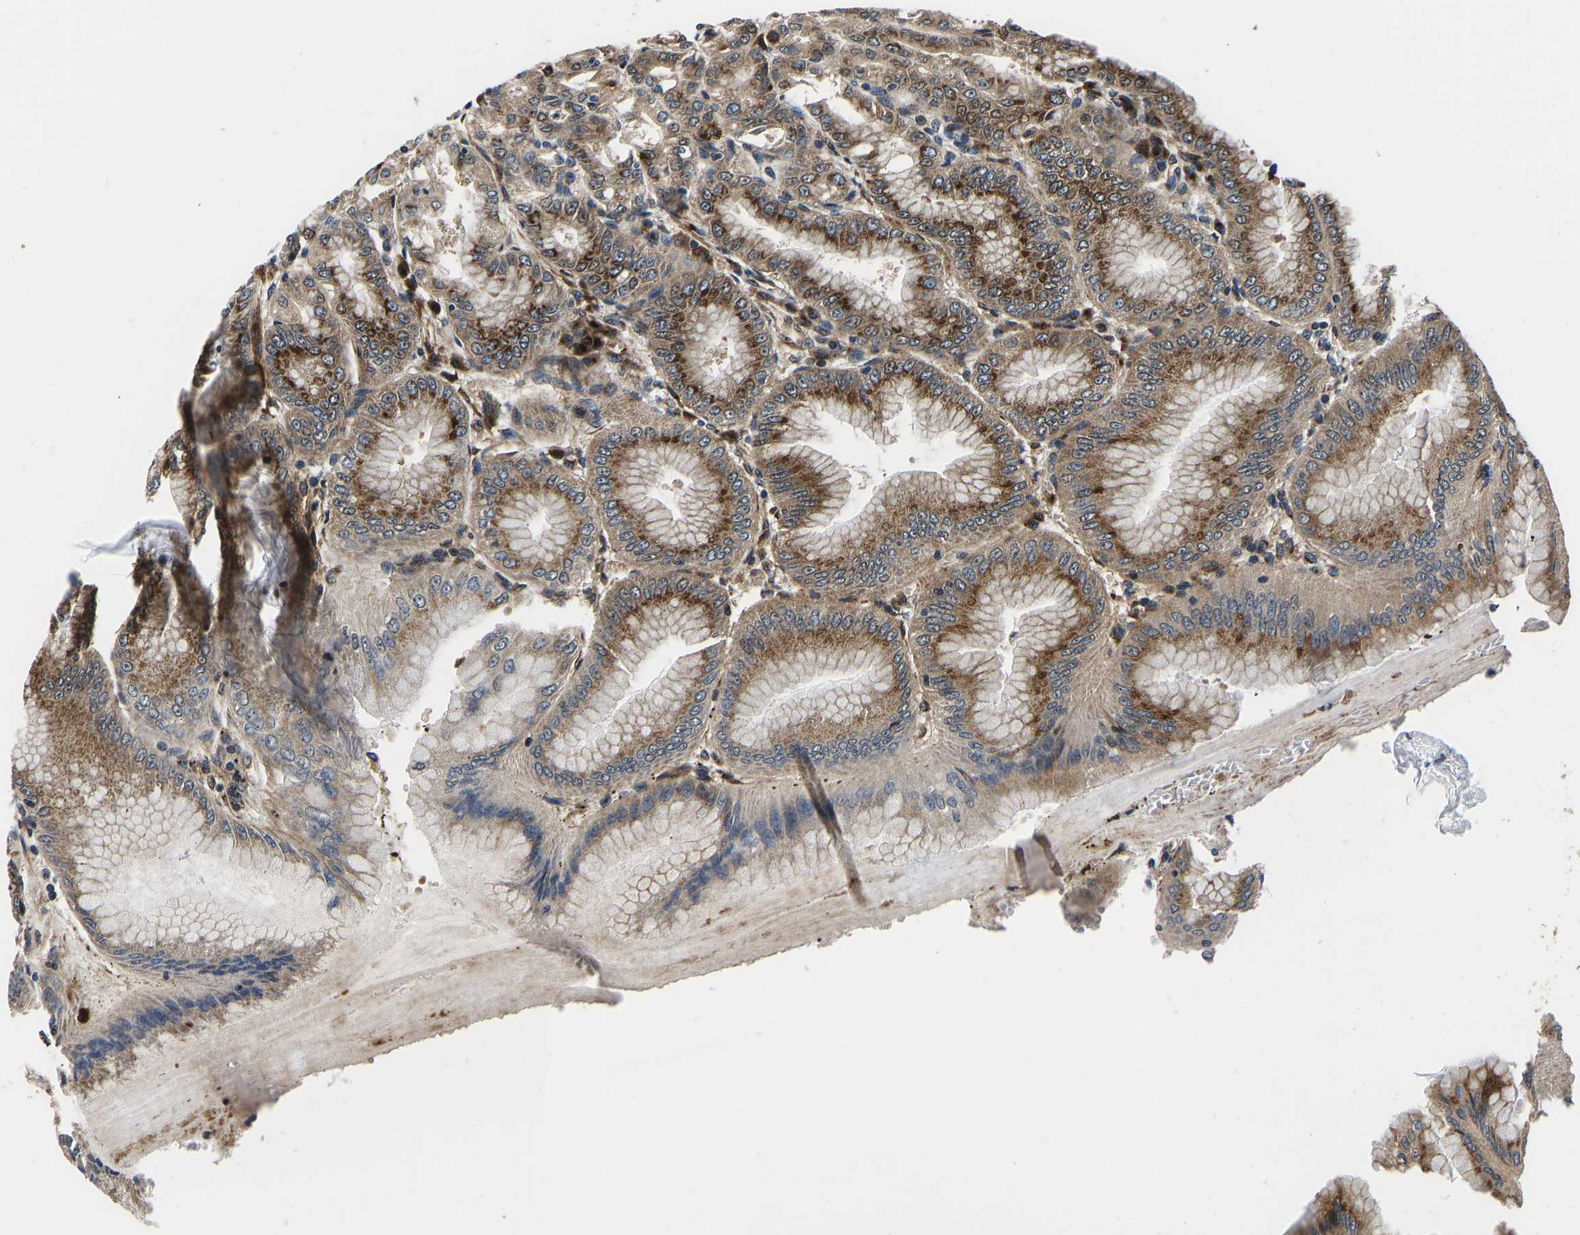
{"staining": {"intensity": "strong", "quantity": ">75%", "location": "cytoplasmic/membranous"}, "tissue": "stomach", "cell_type": "Glandular cells", "image_type": "normal", "snomed": [{"axis": "morphology", "description": "Normal tissue, NOS"}, {"axis": "topography", "description": "Stomach, lower"}], "caption": "Normal stomach was stained to show a protein in brown. There is high levels of strong cytoplasmic/membranous expression in about >75% of glandular cells. (IHC, brightfield microscopy, high magnification).", "gene": "RABAC1", "patient": {"sex": "male", "age": 71}}